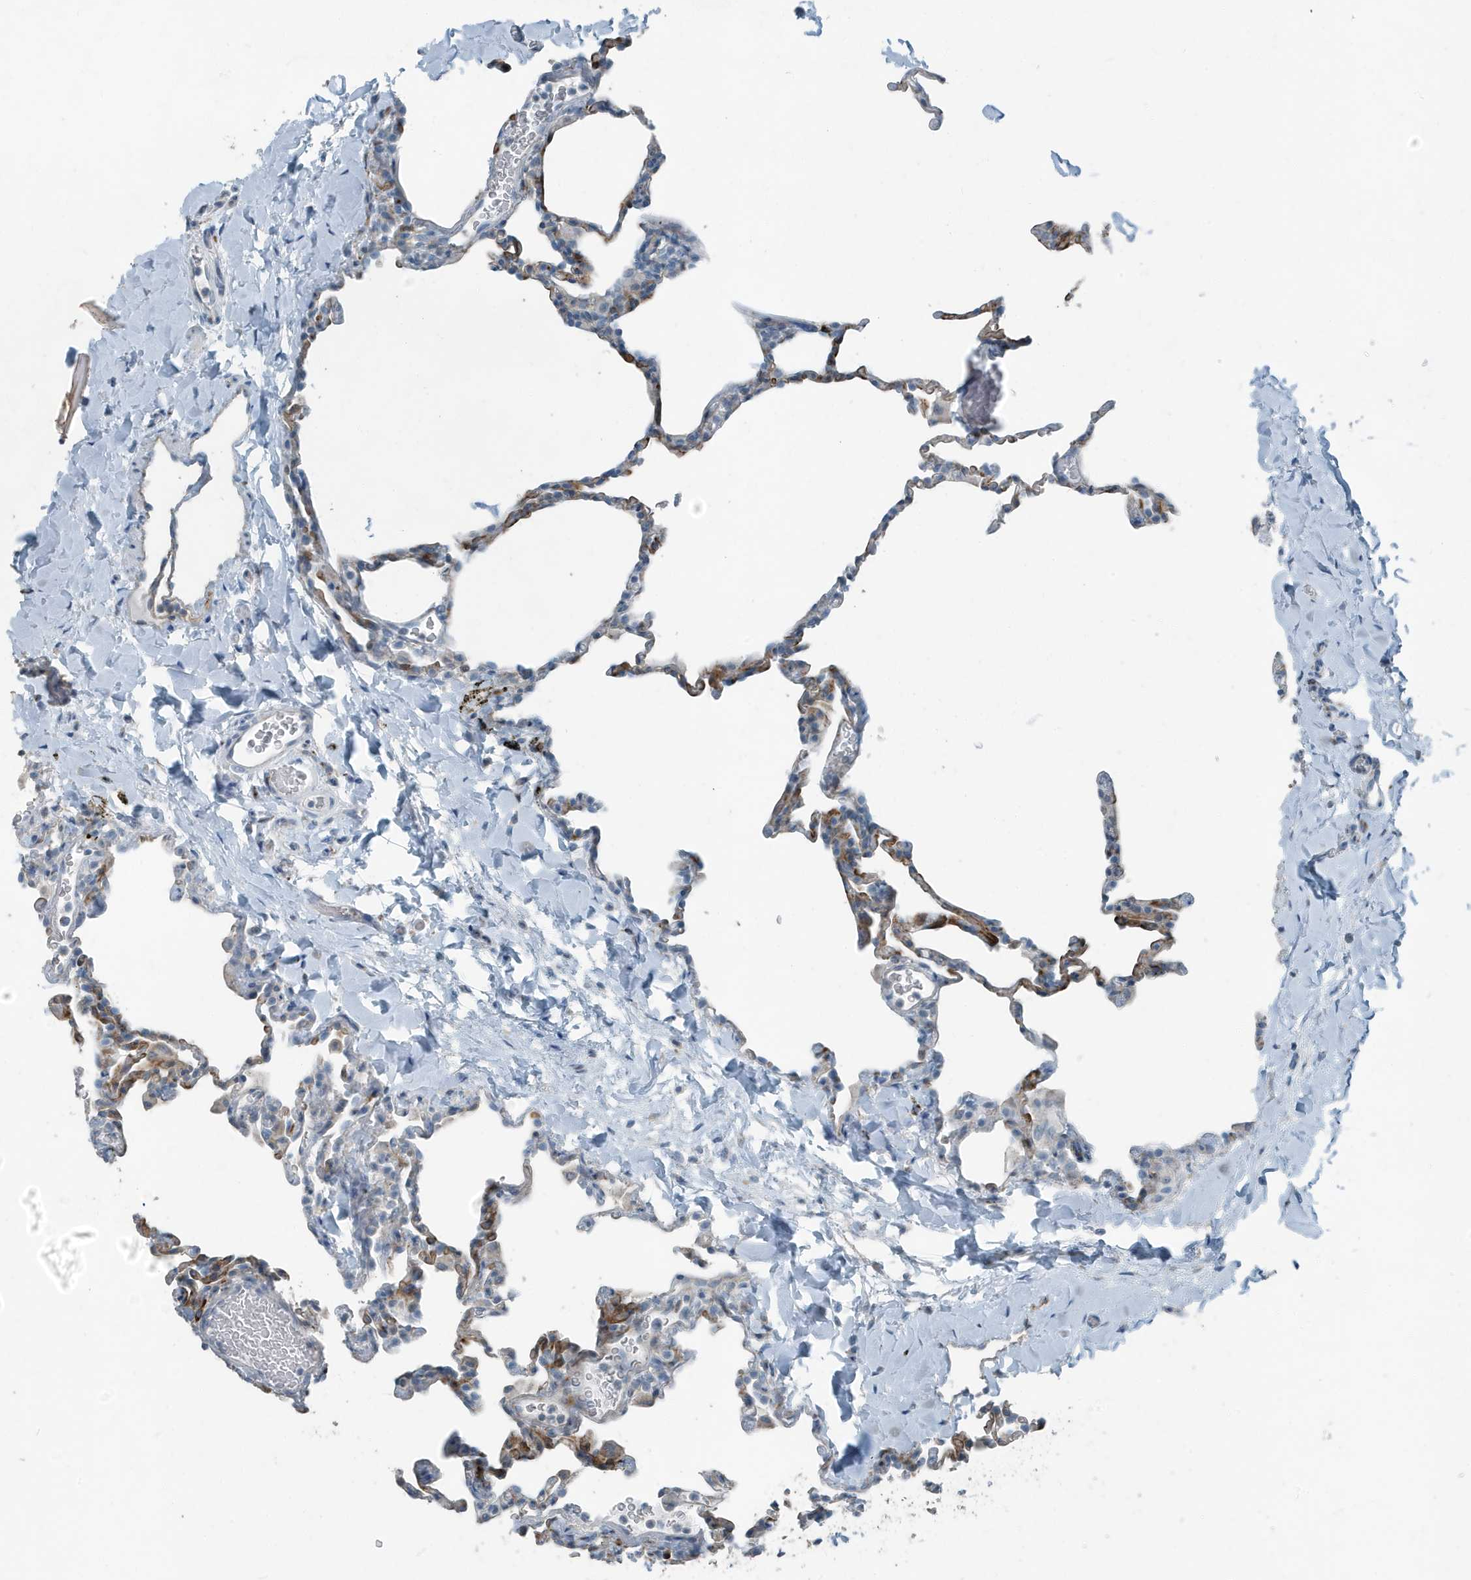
{"staining": {"intensity": "moderate", "quantity": "<25%", "location": "cytoplasmic/membranous"}, "tissue": "lung", "cell_type": "Alveolar cells", "image_type": "normal", "snomed": [{"axis": "morphology", "description": "Normal tissue, NOS"}, {"axis": "topography", "description": "Lung"}], "caption": "Brown immunohistochemical staining in unremarkable human lung exhibits moderate cytoplasmic/membranous staining in about <25% of alveolar cells. The protein is shown in brown color, while the nuclei are stained blue.", "gene": "FAM162A", "patient": {"sex": "male", "age": 20}}